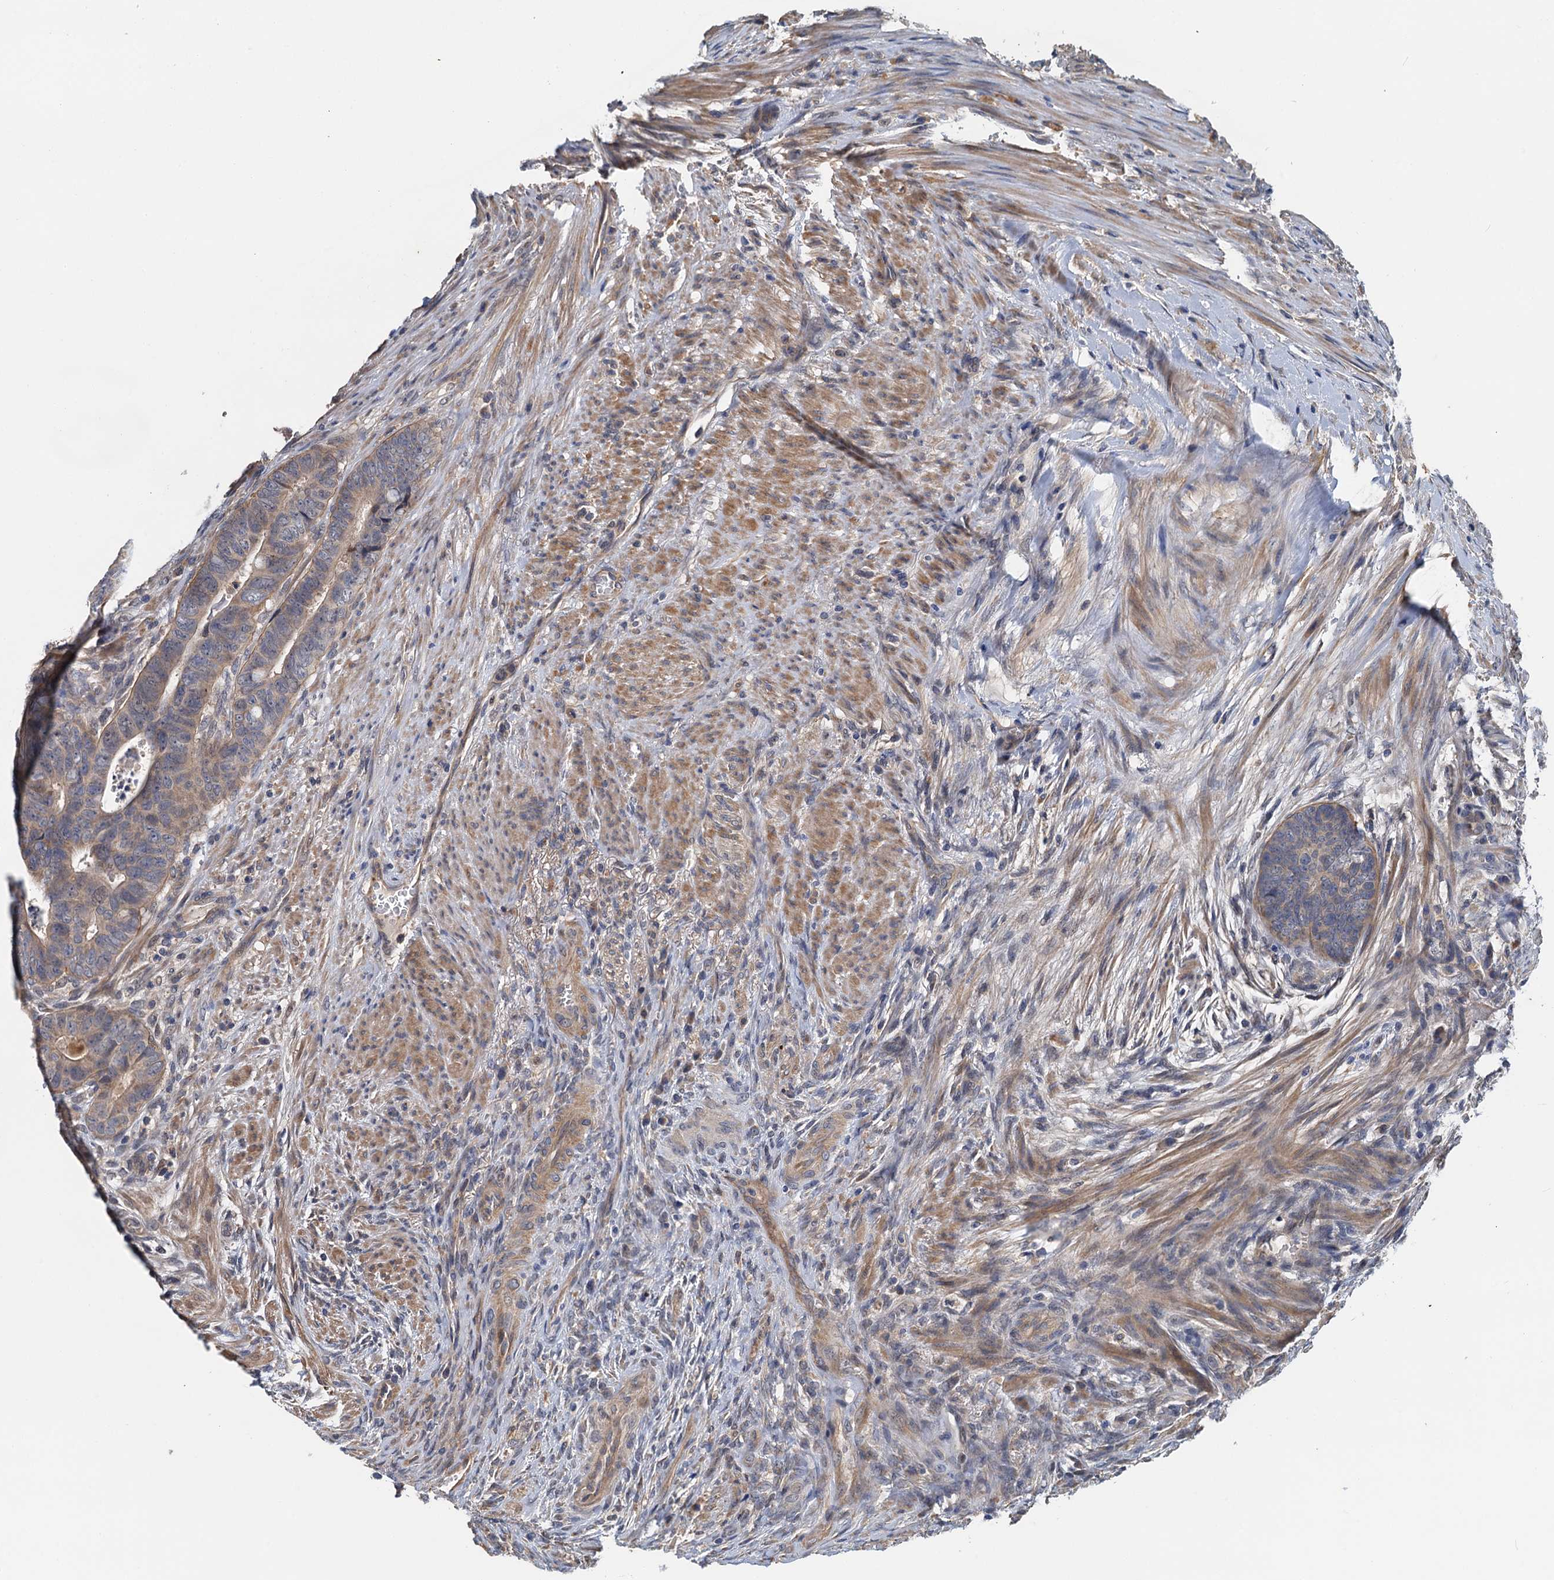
{"staining": {"intensity": "weak", "quantity": "25%-75%", "location": "cytoplasmic/membranous"}, "tissue": "colorectal cancer", "cell_type": "Tumor cells", "image_type": "cancer", "snomed": [{"axis": "morphology", "description": "Adenocarcinoma, NOS"}, {"axis": "topography", "description": "Rectum"}], "caption": "Colorectal cancer (adenocarcinoma) stained for a protein shows weak cytoplasmic/membranous positivity in tumor cells. (Brightfield microscopy of DAB IHC at high magnification).", "gene": "ZNF606", "patient": {"sex": "female", "age": 78}}